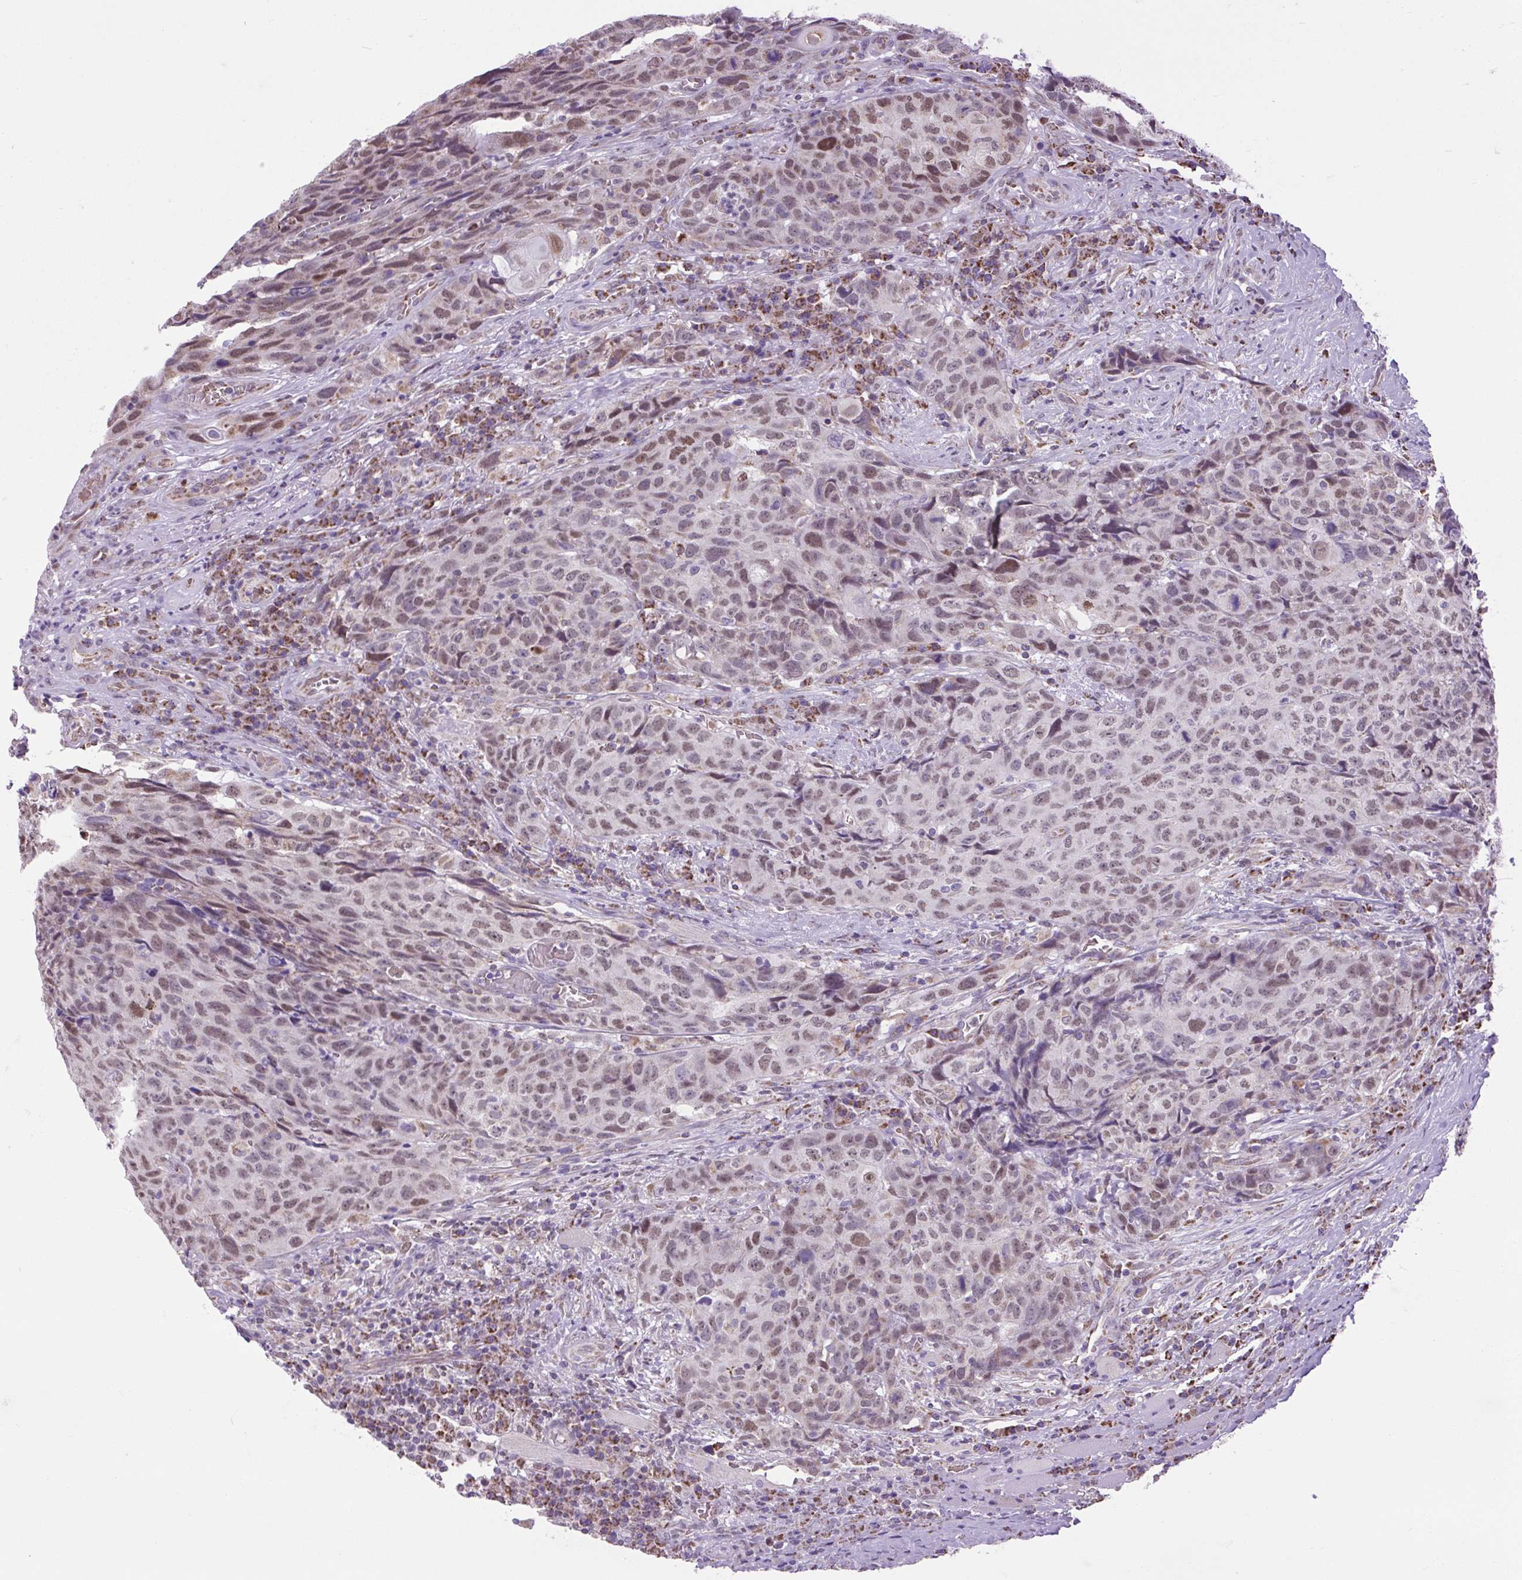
{"staining": {"intensity": "moderate", "quantity": "25%-75%", "location": "nuclear"}, "tissue": "head and neck cancer", "cell_type": "Tumor cells", "image_type": "cancer", "snomed": [{"axis": "morphology", "description": "Squamous cell carcinoma, NOS"}, {"axis": "topography", "description": "Head-Neck"}], "caption": "Moderate nuclear protein staining is appreciated in approximately 25%-75% of tumor cells in head and neck squamous cell carcinoma. The staining is performed using DAB brown chromogen to label protein expression. The nuclei are counter-stained blue using hematoxylin.", "gene": "SCO2", "patient": {"sex": "male", "age": 66}}